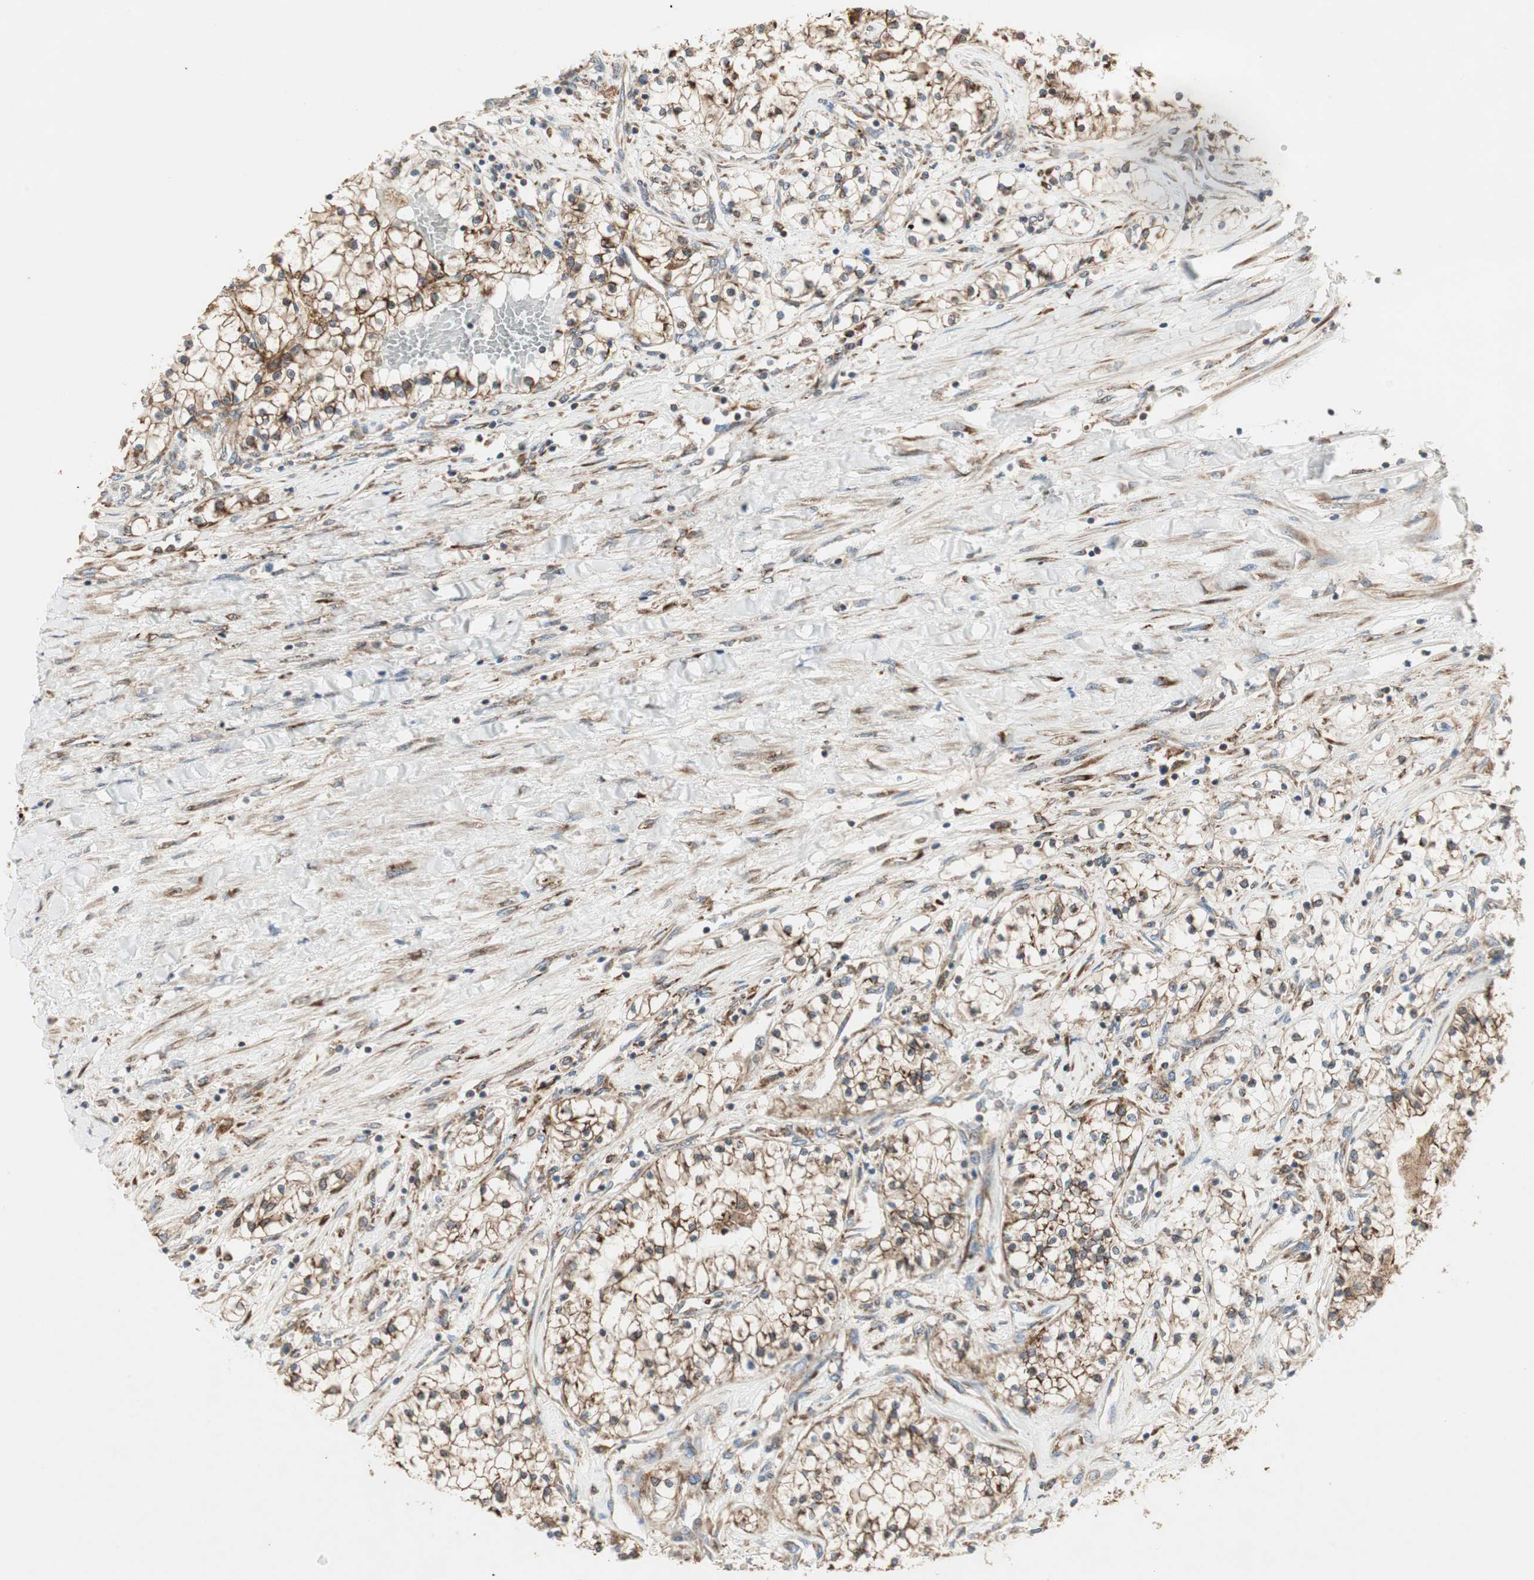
{"staining": {"intensity": "strong", "quantity": ">75%", "location": "cytoplasmic/membranous"}, "tissue": "renal cancer", "cell_type": "Tumor cells", "image_type": "cancer", "snomed": [{"axis": "morphology", "description": "Adenocarcinoma, NOS"}, {"axis": "topography", "description": "Kidney"}], "caption": "Human renal cancer stained for a protein (brown) exhibits strong cytoplasmic/membranous positive staining in about >75% of tumor cells.", "gene": "H6PD", "patient": {"sex": "male", "age": 68}}